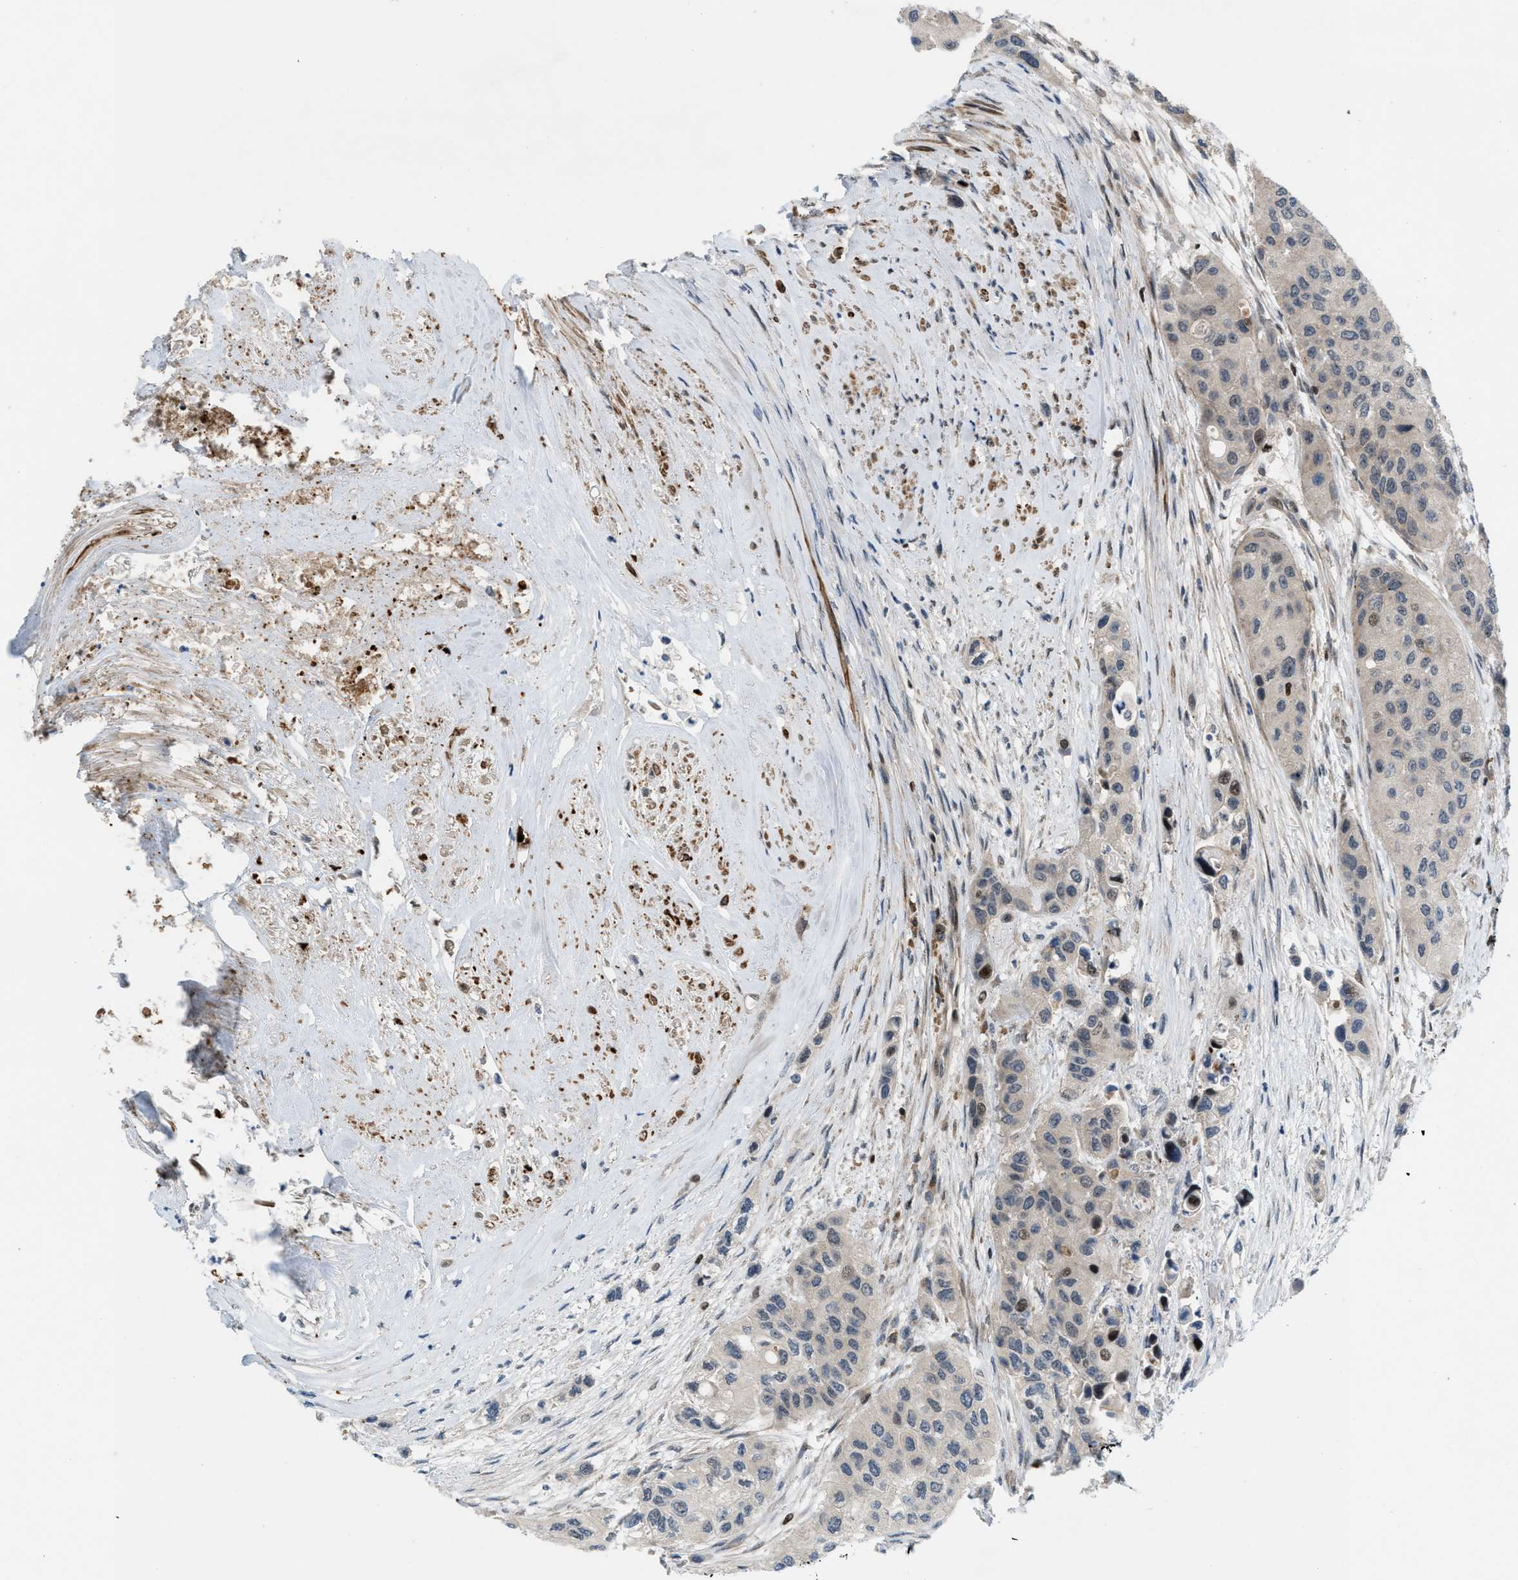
{"staining": {"intensity": "negative", "quantity": "none", "location": "none"}, "tissue": "urothelial cancer", "cell_type": "Tumor cells", "image_type": "cancer", "snomed": [{"axis": "morphology", "description": "Urothelial carcinoma, High grade"}, {"axis": "topography", "description": "Urinary bladder"}], "caption": "Tumor cells are negative for protein expression in human high-grade urothelial carcinoma.", "gene": "ZNF276", "patient": {"sex": "female", "age": 56}}